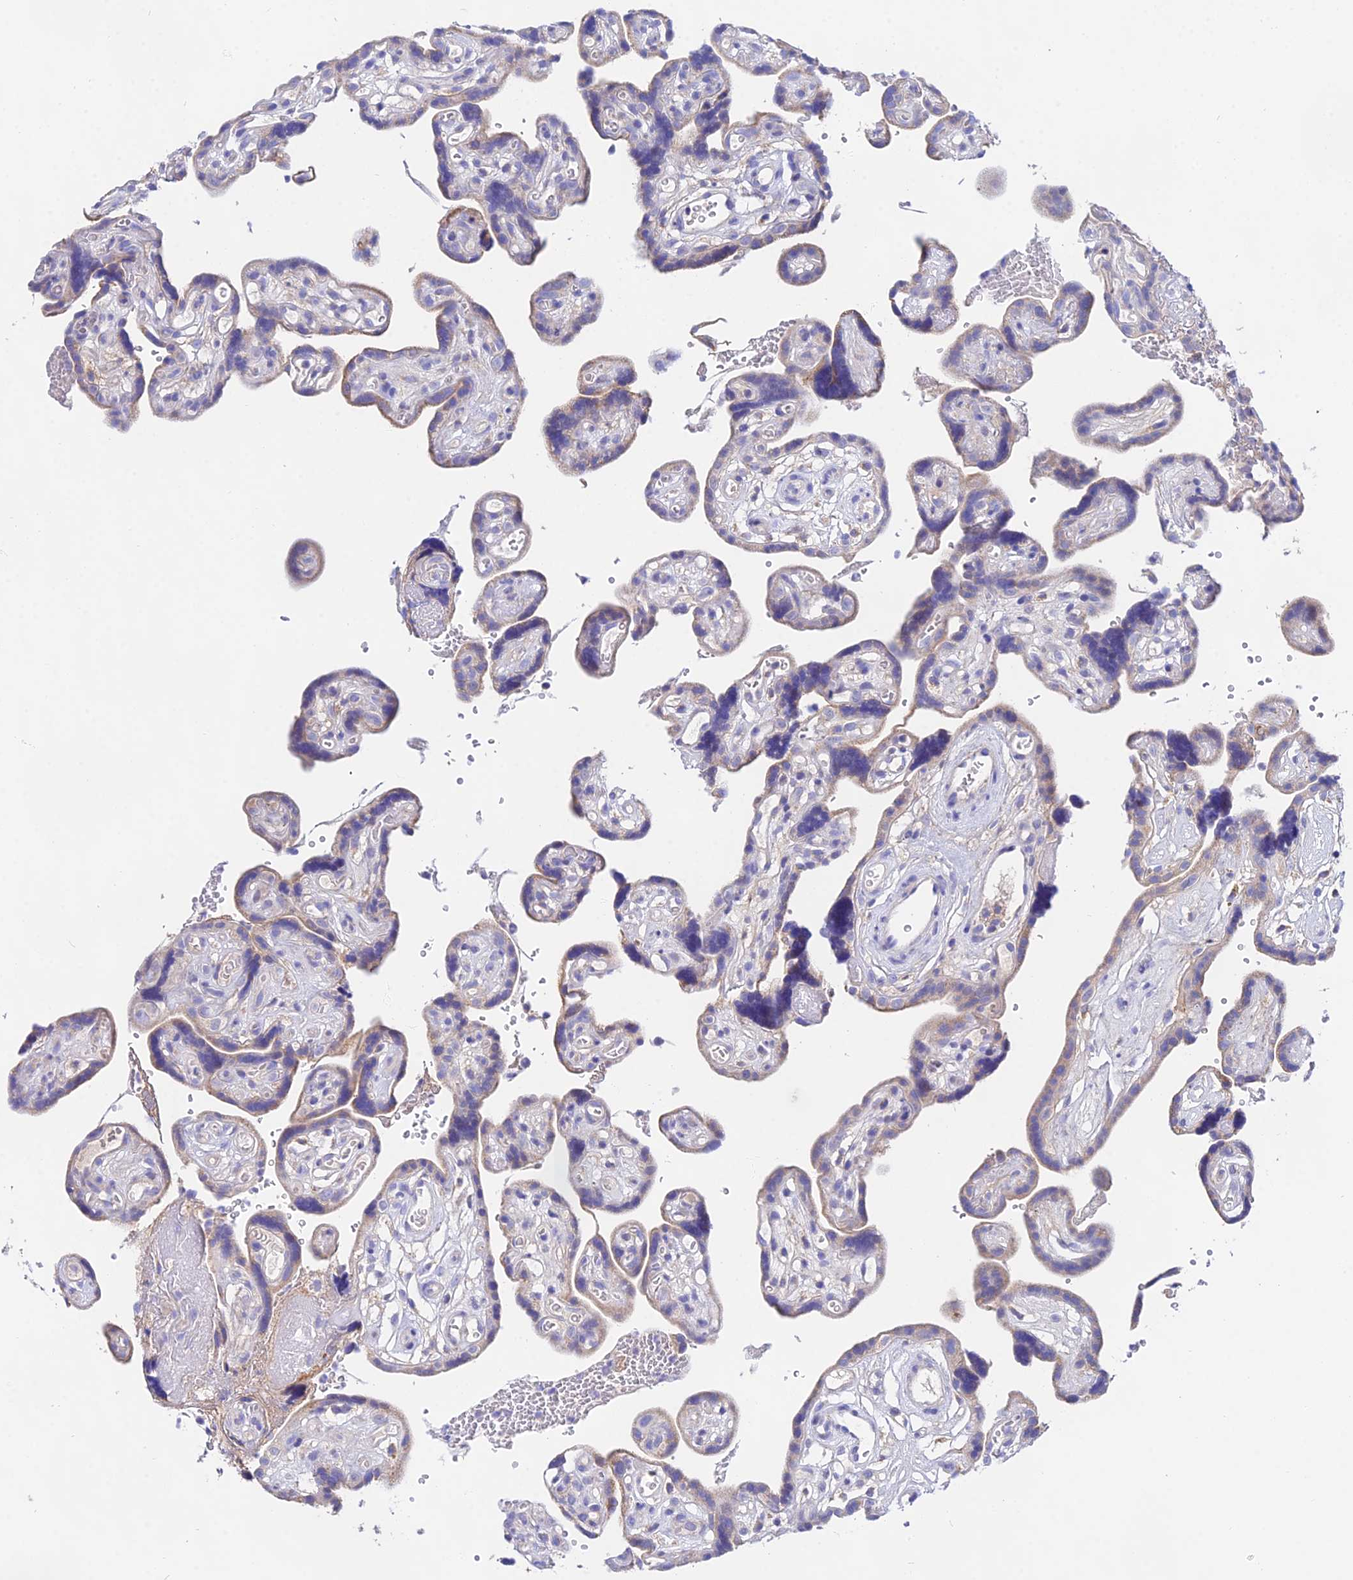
{"staining": {"intensity": "negative", "quantity": "none", "location": "none"}, "tissue": "placenta", "cell_type": "Decidual cells", "image_type": "normal", "snomed": [{"axis": "morphology", "description": "Normal tissue, NOS"}, {"axis": "topography", "description": "Placenta"}], "caption": "DAB (3,3'-diaminobenzidine) immunohistochemical staining of normal placenta demonstrates no significant staining in decidual cells. (DAB immunohistochemistry, high magnification).", "gene": "PPP2R2A", "patient": {"sex": "female", "age": 30}}